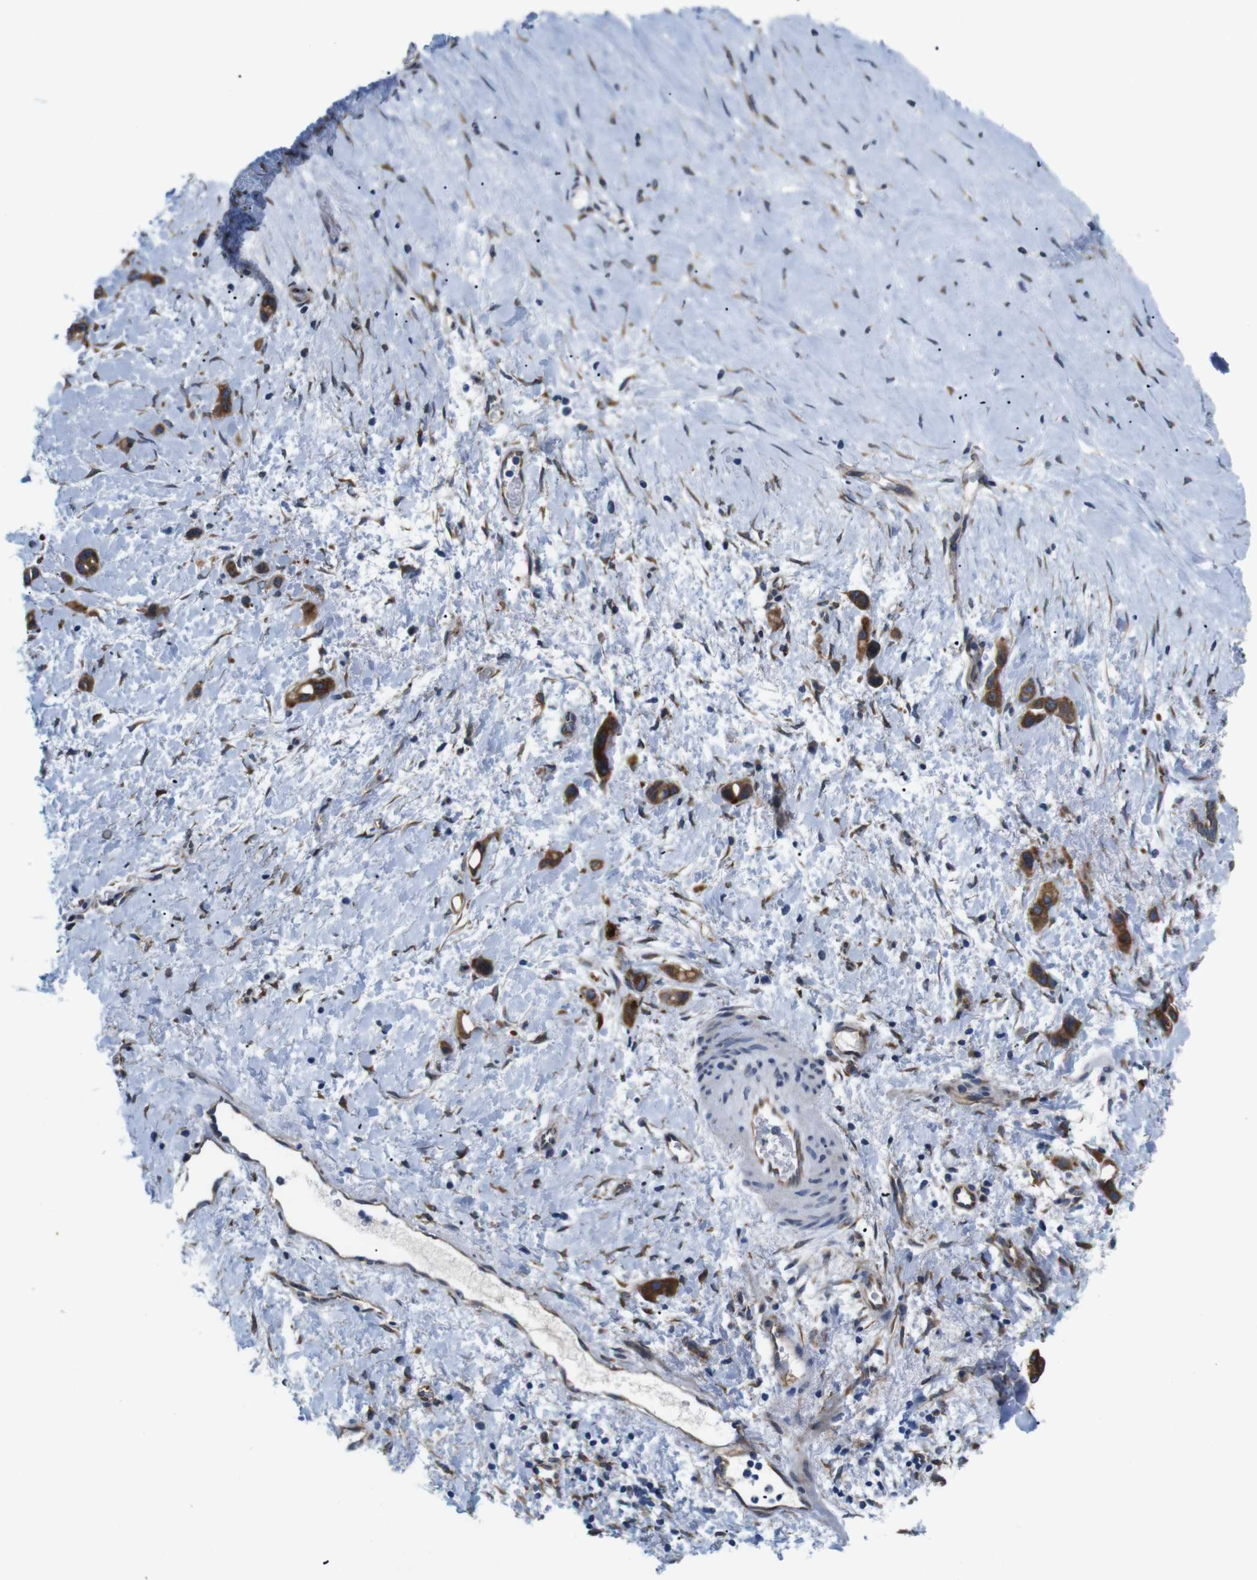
{"staining": {"intensity": "strong", "quantity": ">75%", "location": "cytoplasmic/membranous"}, "tissue": "liver cancer", "cell_type": "Tumor cells", "image_type": "cancer", "snomed": [{"axis": "morphology", "description": "Cholangiocarcinoma"}, {"axis": "topography", "description": "Liver"}], "caption": "A high-resolution photomicrograph shows immunohistochemistry (IHC) staining of liver cholangiocarcinoma, which reveals strong cytoplasmic/membranous positivity in approximately >75% of tumor cells. (Stains: DAB in brown, nuclei in blue, Microscopy: brightfield microscopy at high magnification).", "gene": "HACD3", "patient": {"sex": "female", "age": 65}}